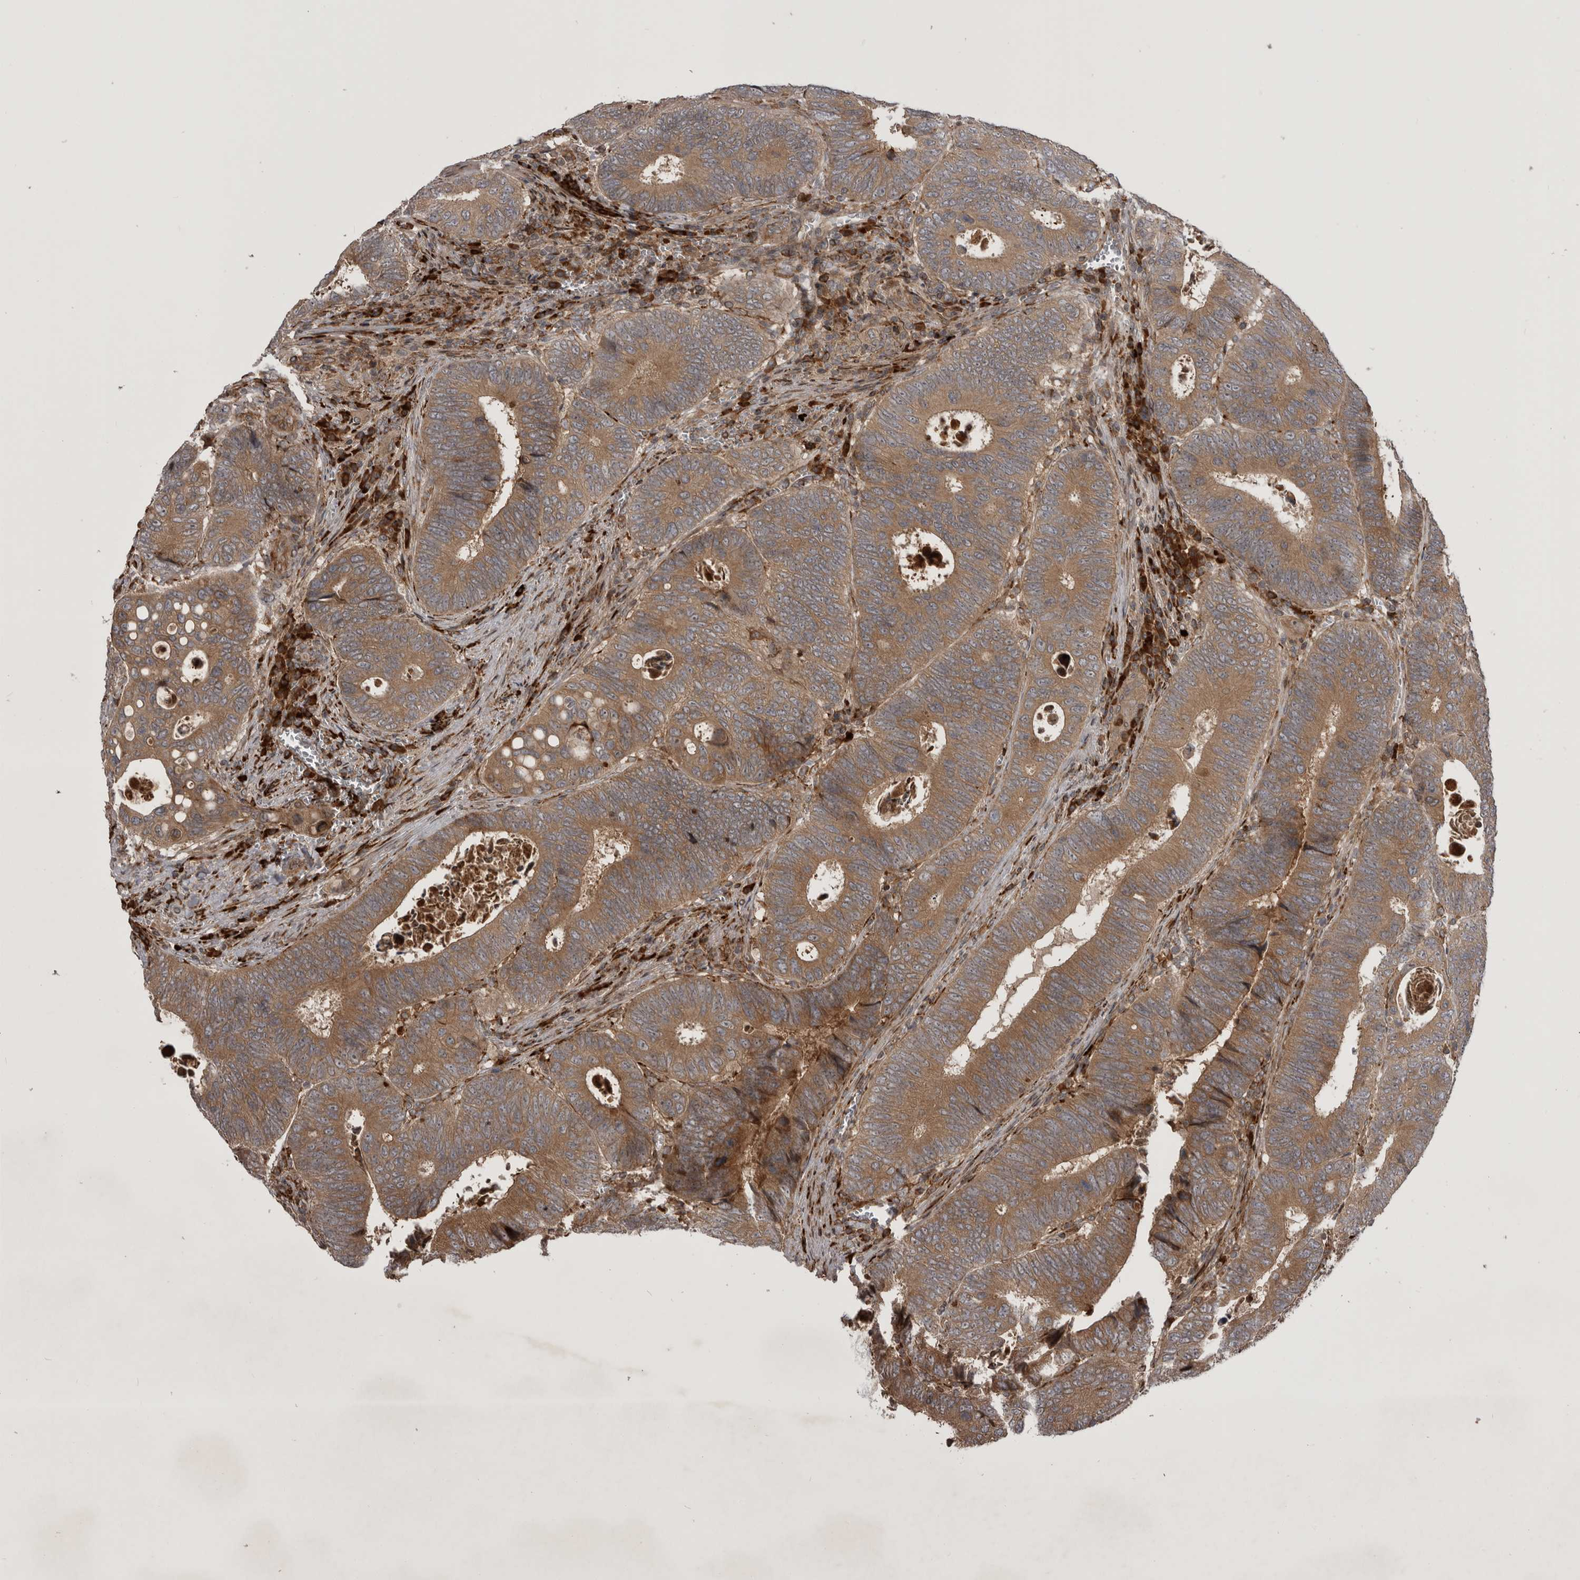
{"staining": {"intensity": "moderate", "quantity": ">75%", "location": "cytoplasmic/membranous"}, "tissue": "colorectal cancer", "cell_type": "Tumor cells", "image_type": "cancer", "snomed": [{"axis": "morphology", "description": "Adenocarcinoma, NOS"}, {"axis": "topography", "description": "Colon"}], "caption": "Moderate cytoplasmic/membranous staining is present in approximately >75% of tumor cells in colorectal cancer (adenocarcinoma). Immunohistochemistry (ihc) stains the protein of interest in brown and the nuclei are stained blue.", "gene": "RAB3GAP2", "patient": {"sex": "male", "age": 72}}